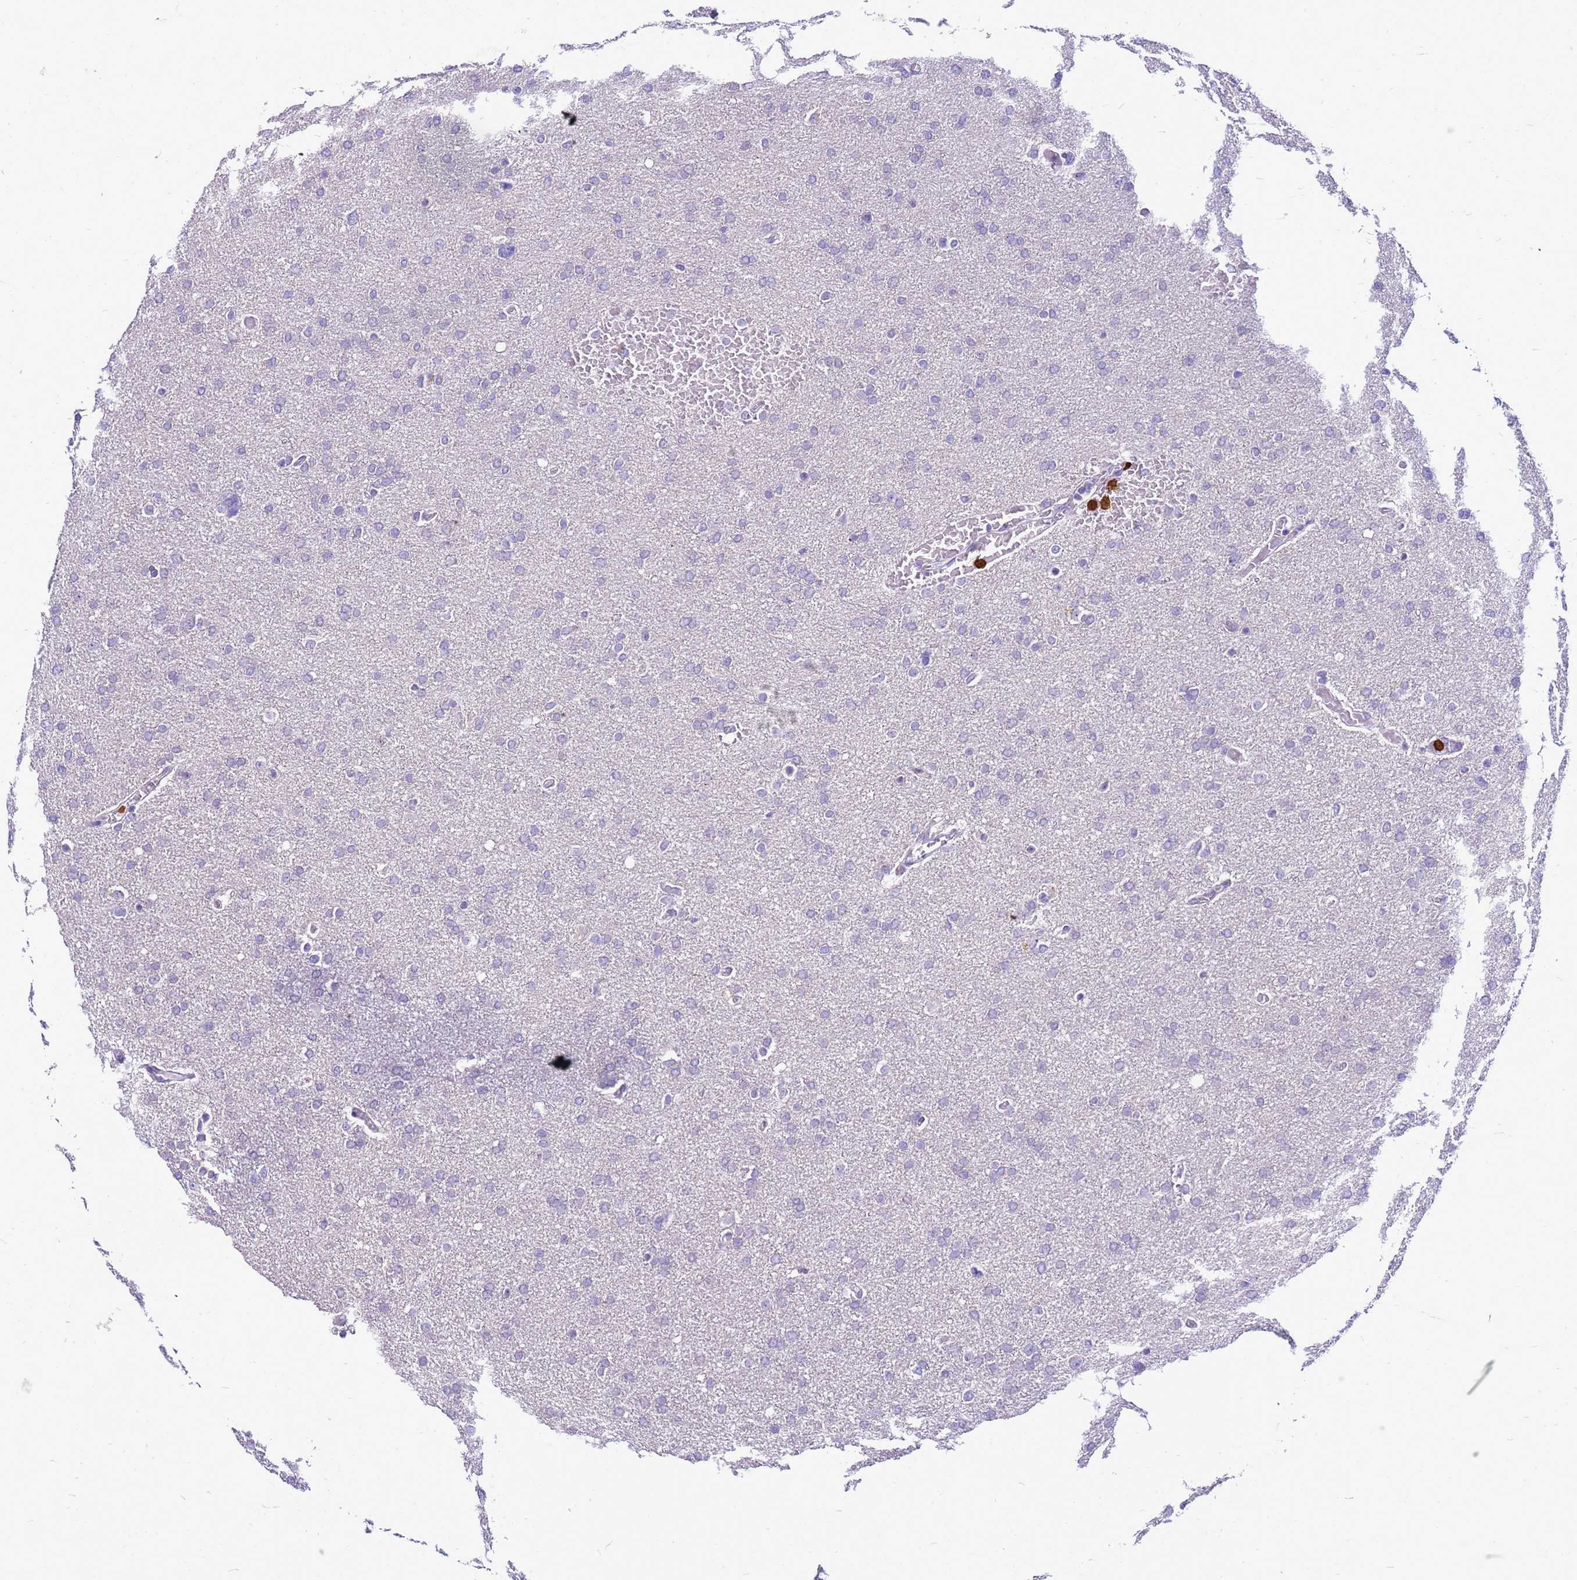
{"staining": {"intensity": "negative", "quantity": "none", "location": "none"}, "tissue": "glioma", "cell_type": "Tumor cells", "image_type": "cancer", "snomed": [{"axis": "morphology", "description": "Glioma, malignant, High grade"}, {"axis": "topography", "description": "Cerebral cortex"}], "caption": "Tumor cells show no significant protein staining in malignant glioma (high-grade). (Immunohistochemistry (ihc), brightfield microscopy, high magnification).", "gene": "VPS4B", "patient": {"sex": "female", "age": 36}}